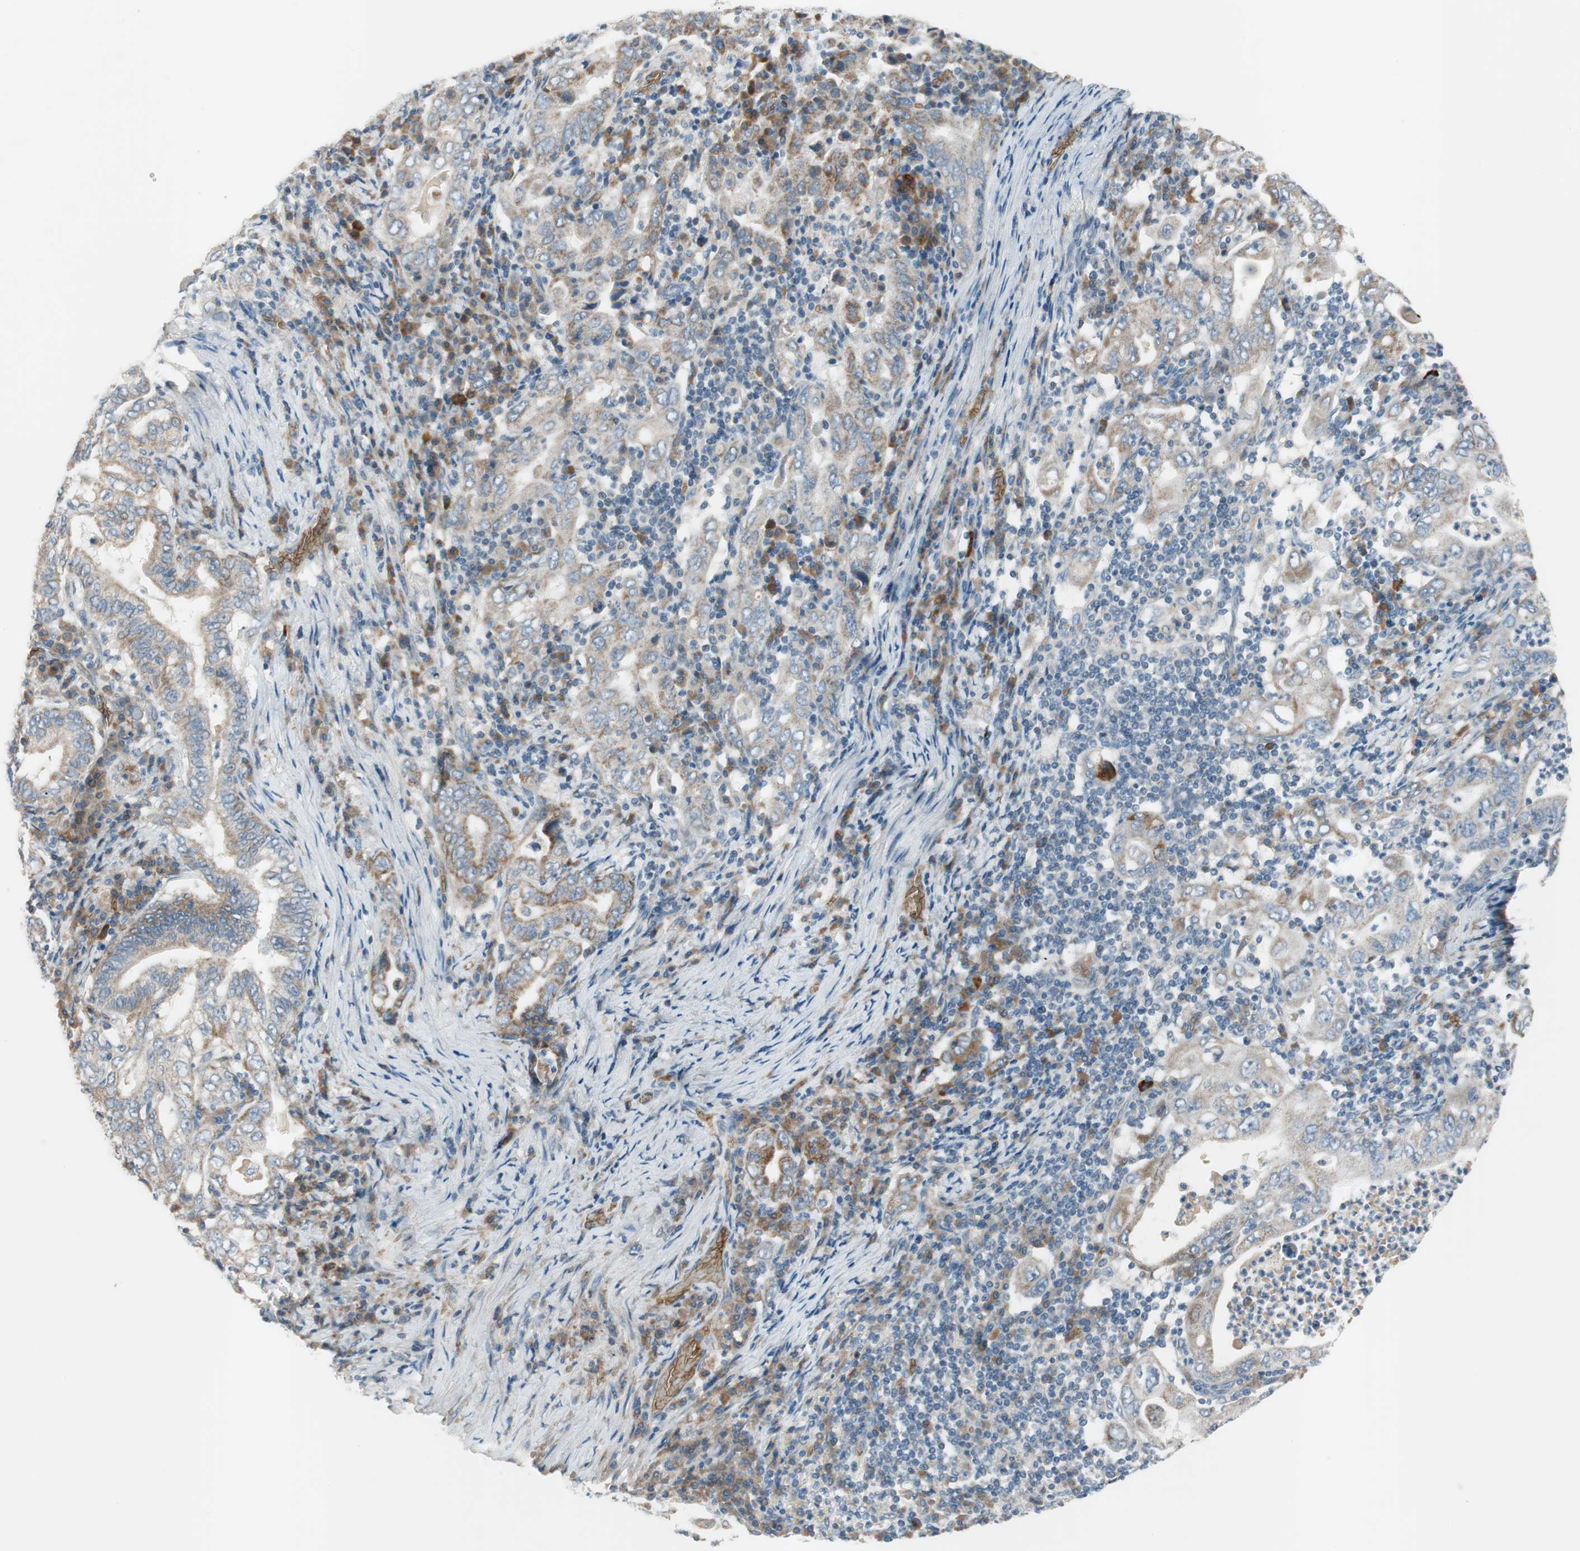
{"staining": {"intensity": "weak", "quantity": ">75%", "location": "cytoplasmic/membranous"}, "tissue": "stomach cancer", "cell_type": "Tumor cells", "image_type": "cancer", "snomed": [{"axis": "morphology", "description": "Normal tissue, NOS"}, {"axis": "morphology", "description": "Adenocarcinoma, NOS"}, {"axis": "topography", "description": "Esophagus"}, {"axis": "topography", "description": "Stomach, upper"}, {"axis": "topography", "description": "Peripheral nerve tissue"}], "caption": "DAB (3,3'-diaminobenzidine) immunohistochemical staining of human adenocarcinoma (stomach) demonstrates weak cytoplasmic/membranous protein staining in approximately >75% of tumor cells.", "gene": "GYPC", "patient": {"sex": "male", "age": 62}}